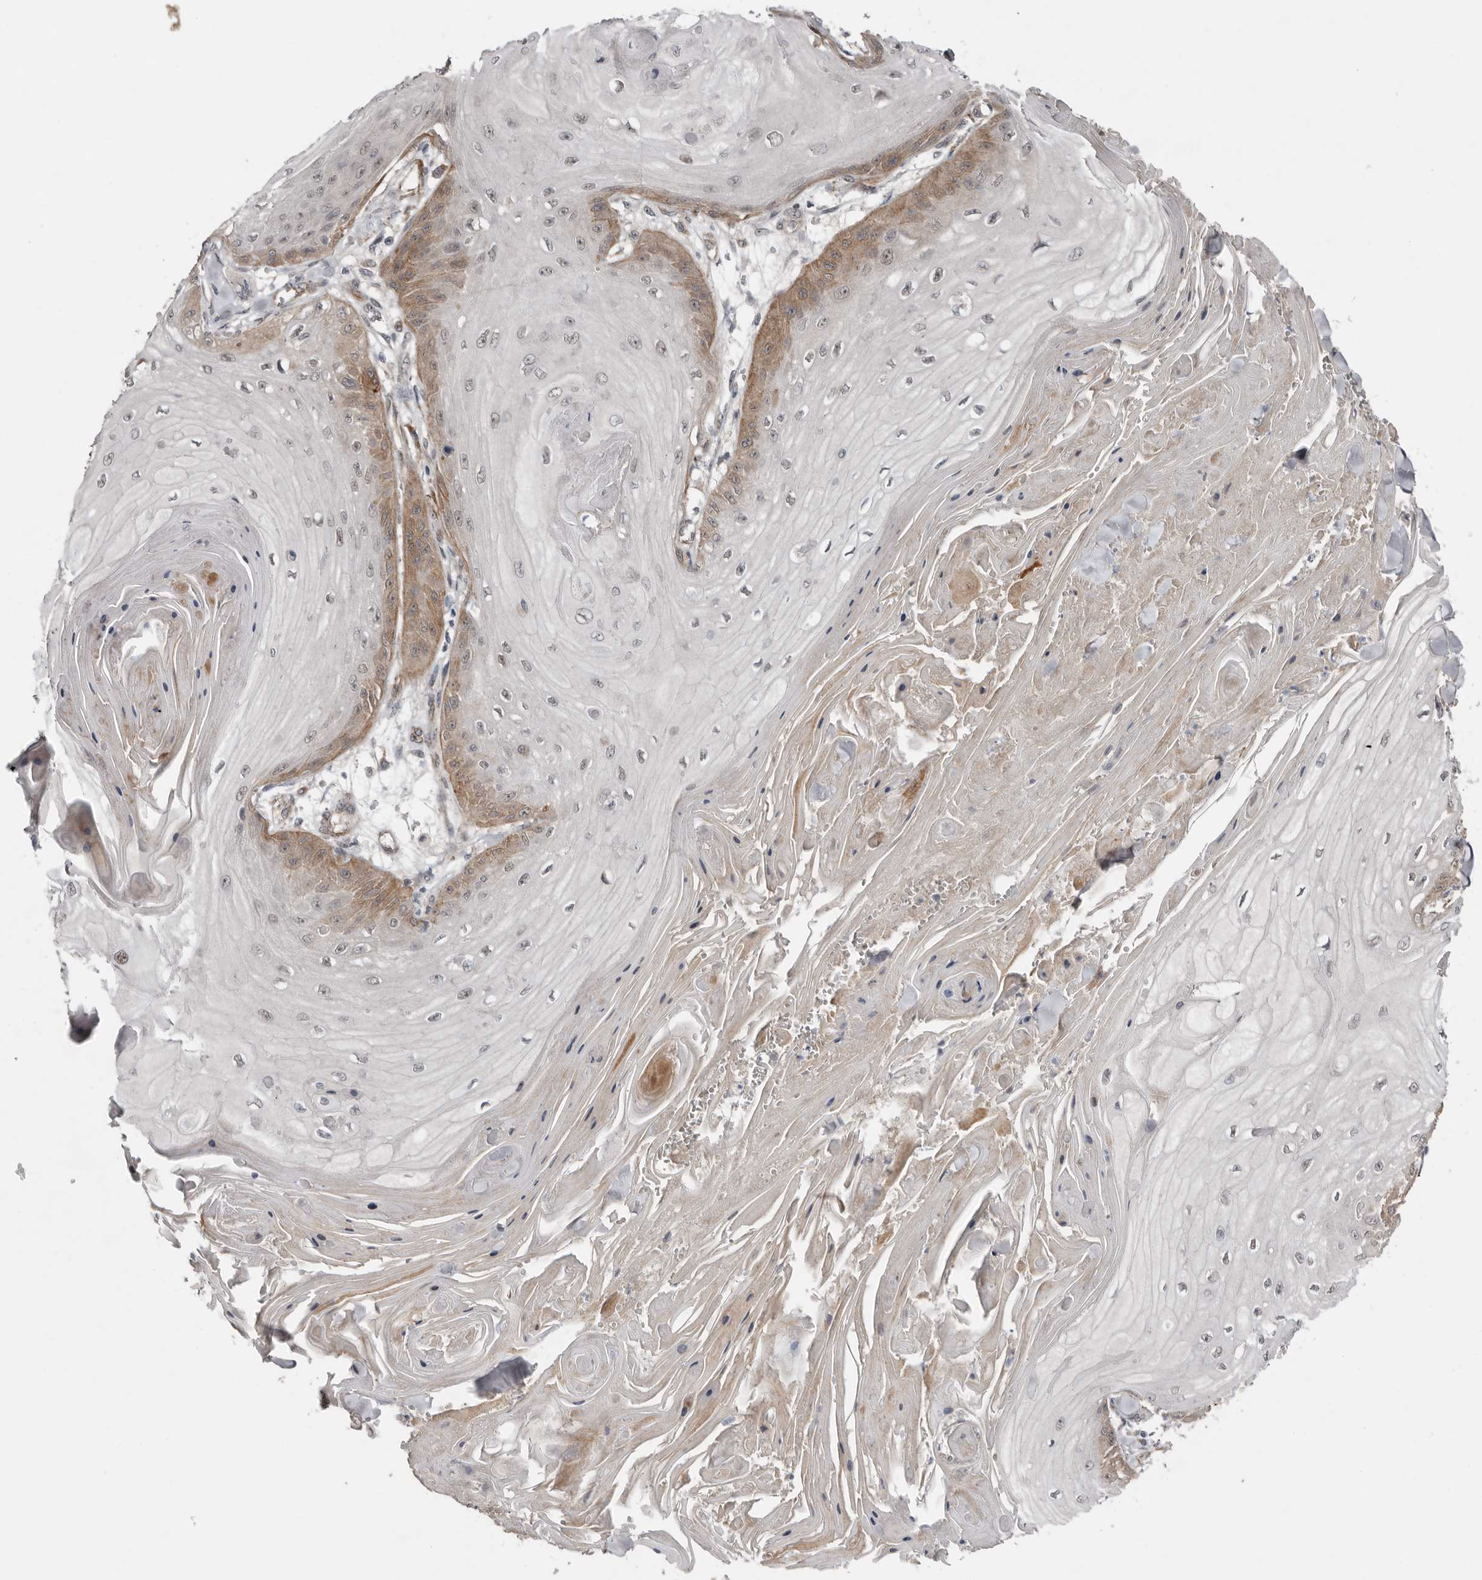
{"staining": {"intensity": "moderate", "quantity": "25%-75%", "location": "cytoplasmic/membranous"}, "tissue": "skin cancer", "cell_type": "Tumor cells", "image_type": "cancer", "snomed": [{"axis": "morphology", "description": "Squamous cell carcinoma, NOS"}, {"axis": "topography", "description": "Skin"}], "caption": "The image shows immunohistochemical staining of skin cancer. There is moderate cytoplasmic/membranous staining is present in approximately 25%-75% of tumor cells.", "gene": "RANBP17", "patient": {"sex": "male", "age": 74}}